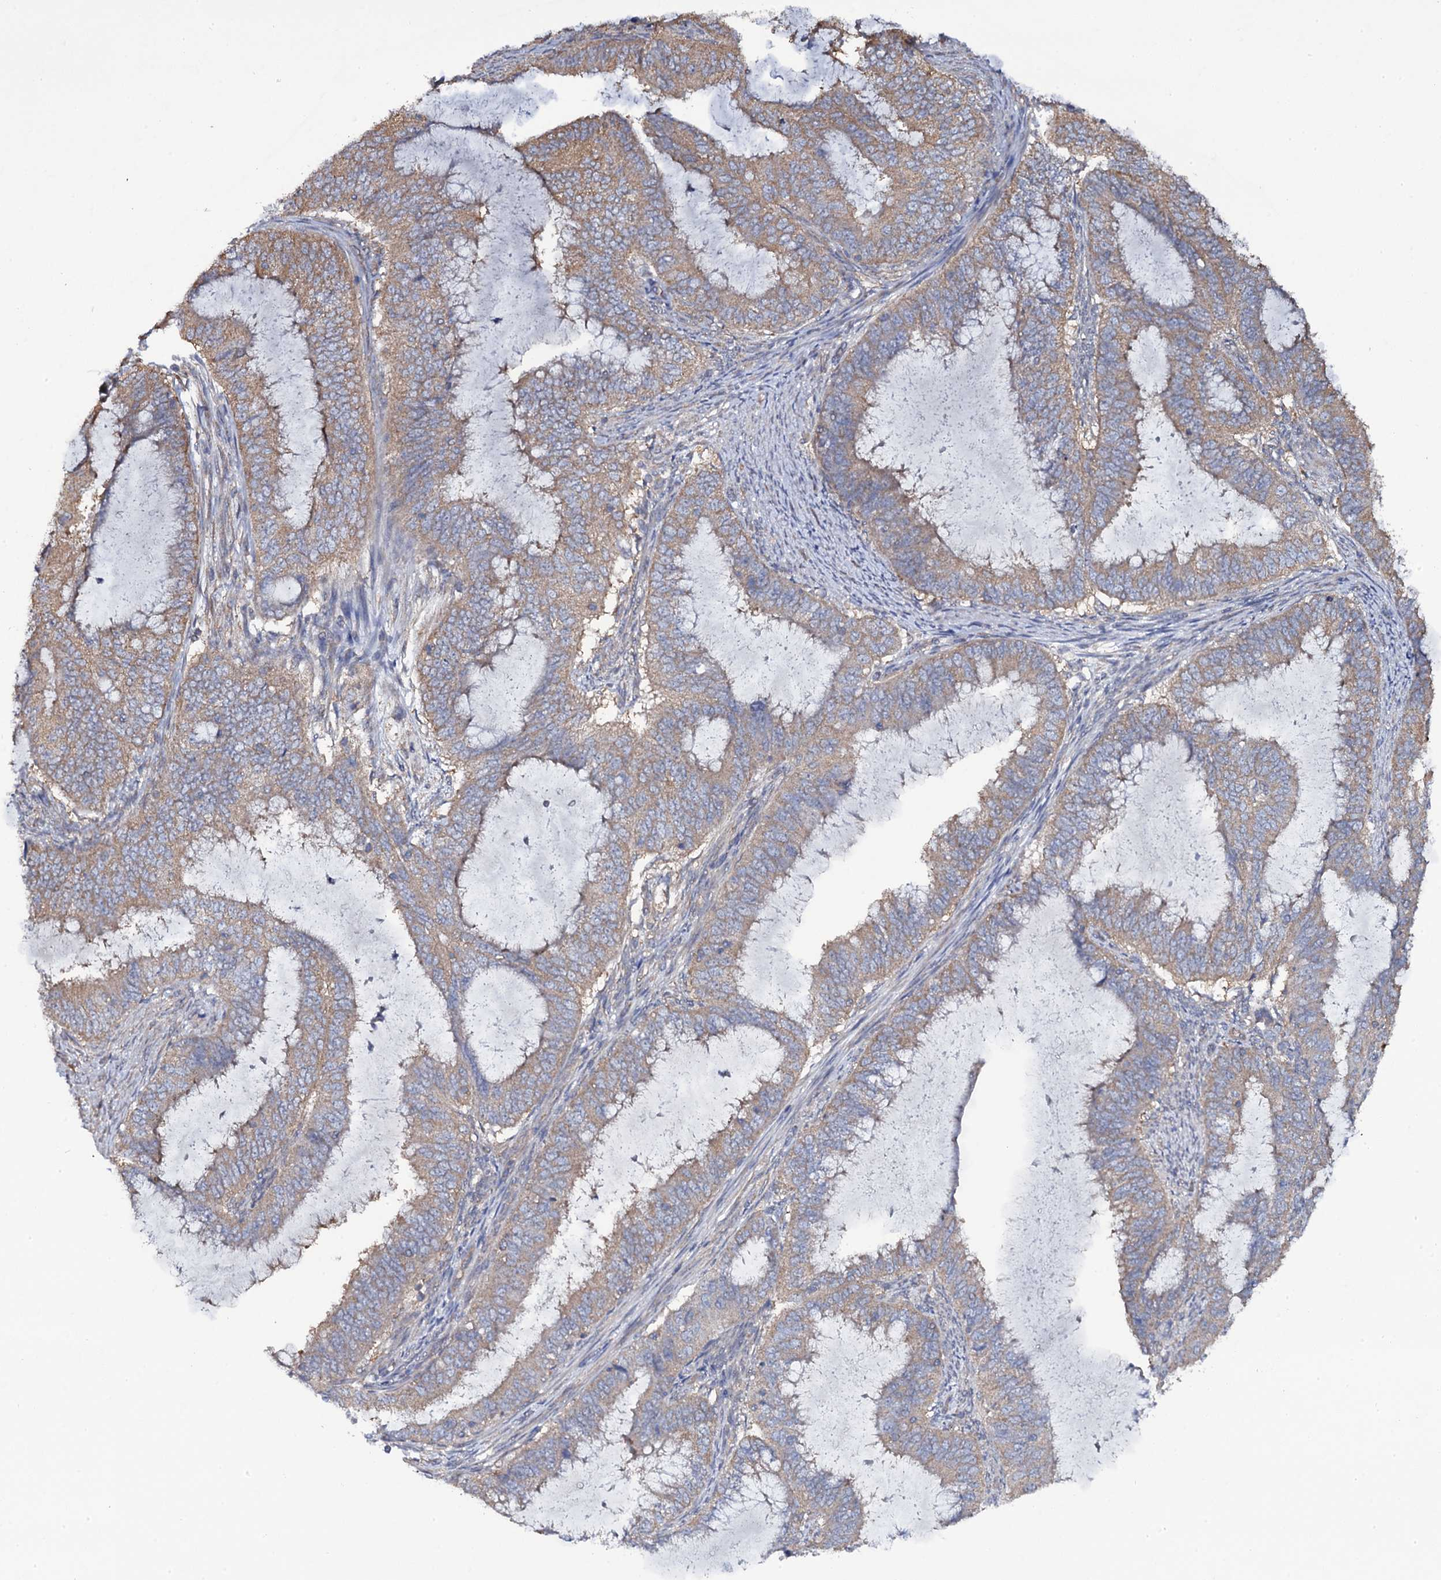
{"staining": {"intensity": "weak", "quantity": ">75%", "location": "cytoplasmic/membranous"}, "tissue": "endometrial cancer", "cell_type": "Tumor cells", "image_type": "cancer", "snomed": [{"axis": "morphology", "description": "Adenocarcinoma, NOS"}, {"axis": "topography", "description": "Endometrium"}], "caption": "Protein expression analysis of human adenocarcinoma (endometrial) reveals weak cytoplasmic/membranous positivity in about >75% of tumor cells.", "gene": "TTC23", "patient": {"sex": "female", "age": 51}}